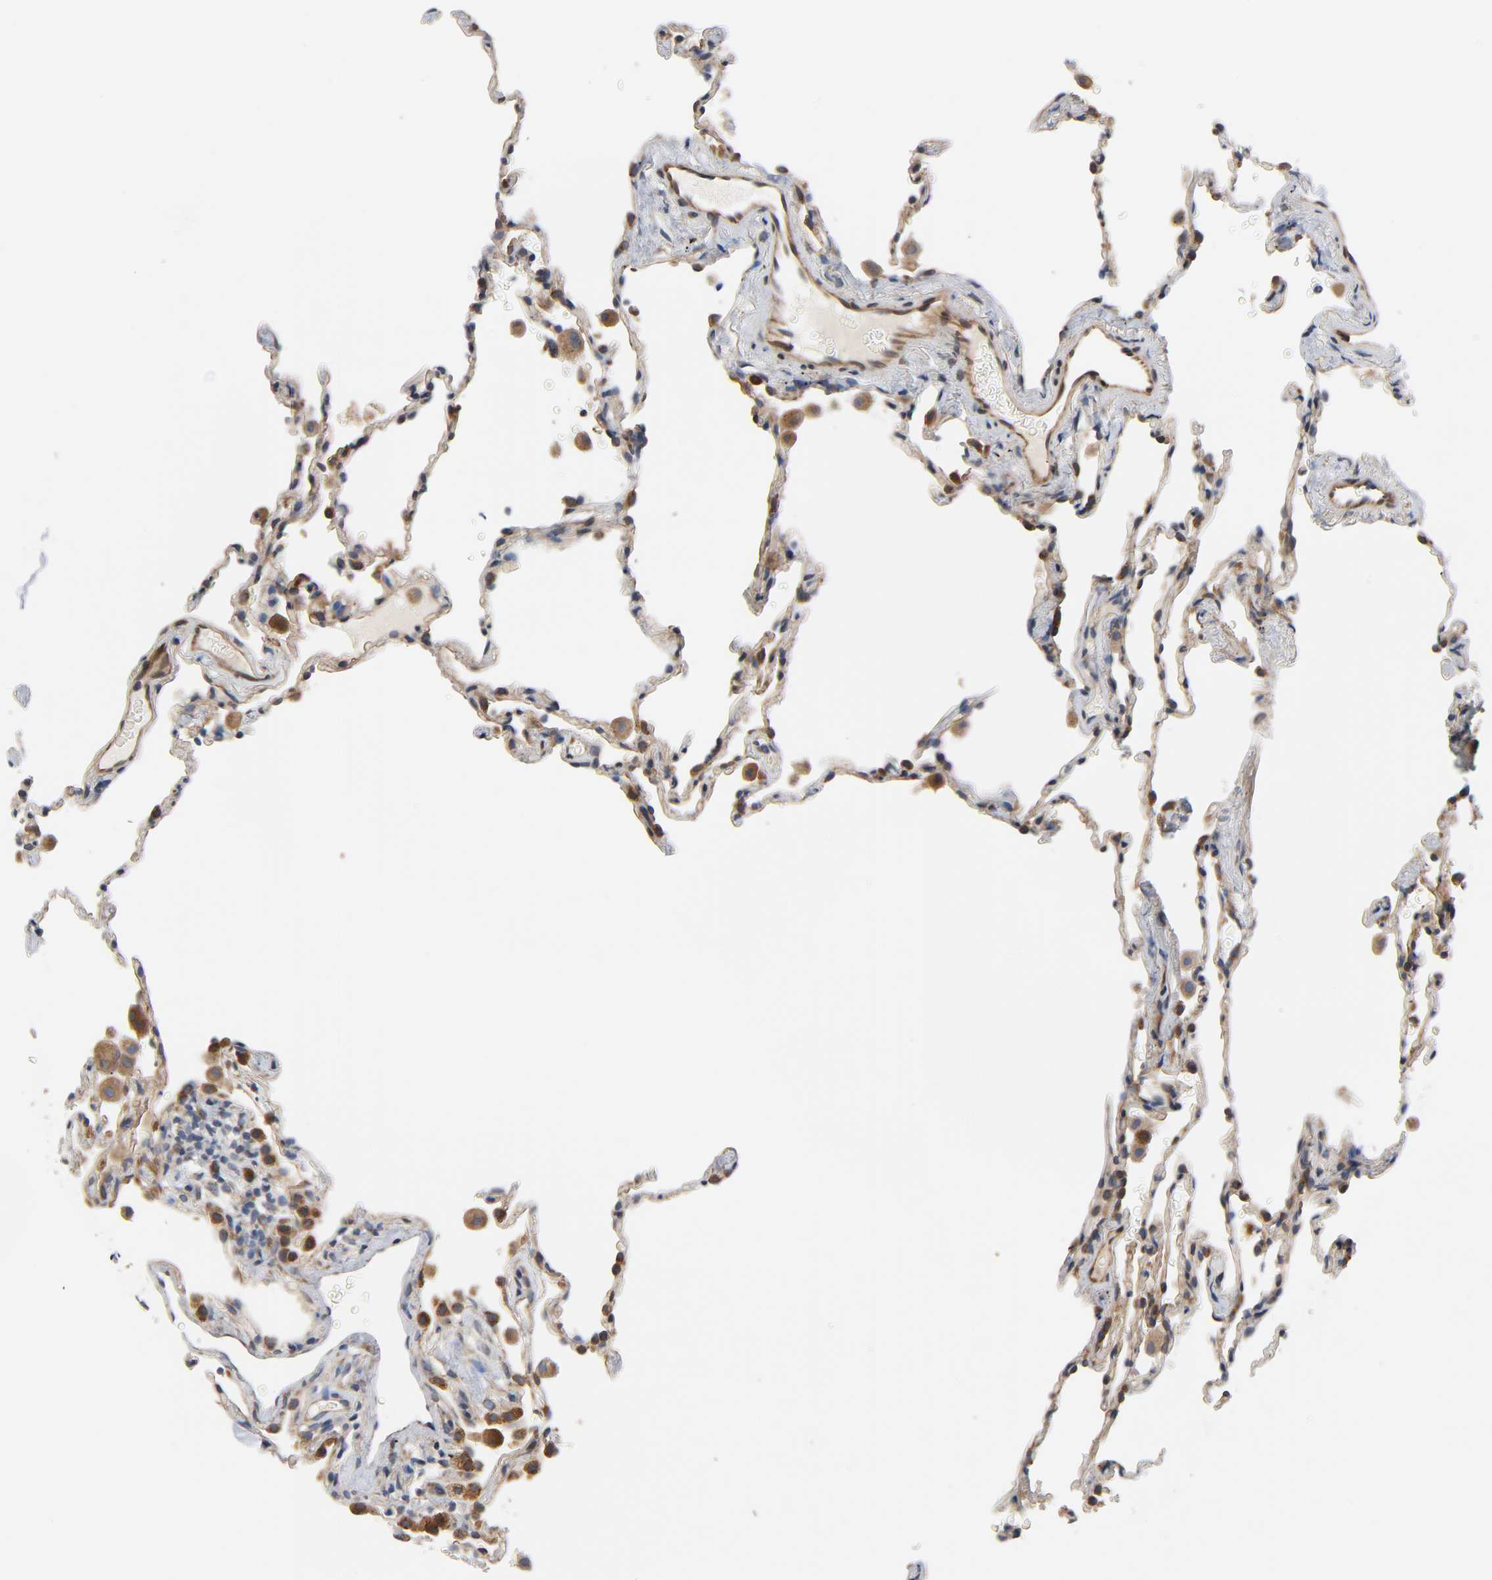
{"staining": {"intensity": "weak", "quantity": "25%-75%", "location": "cytoplasmic/membranous"}, "tissue": "lung", "cell_type": "Alveolar cells", "image_type": "normal", "snomed": [{"axis": "morphology", "description": "Normal tissue, NOS"}, {"axis": "morphology", "description": "Soft tissue tumor metastatic"}, {"axis": "topography", "description": "Lung"}], "caption": "A brown stain shows weak cytoplasmic/membranous expression of a protein in alveolar cells of normal lung. Using DAB (brown) and hematoxylin (blue) stains, captured at high magnification using brightfield microscopy.", "gene": "ASB6", "patient": {"sex": "male", "age": 59}}